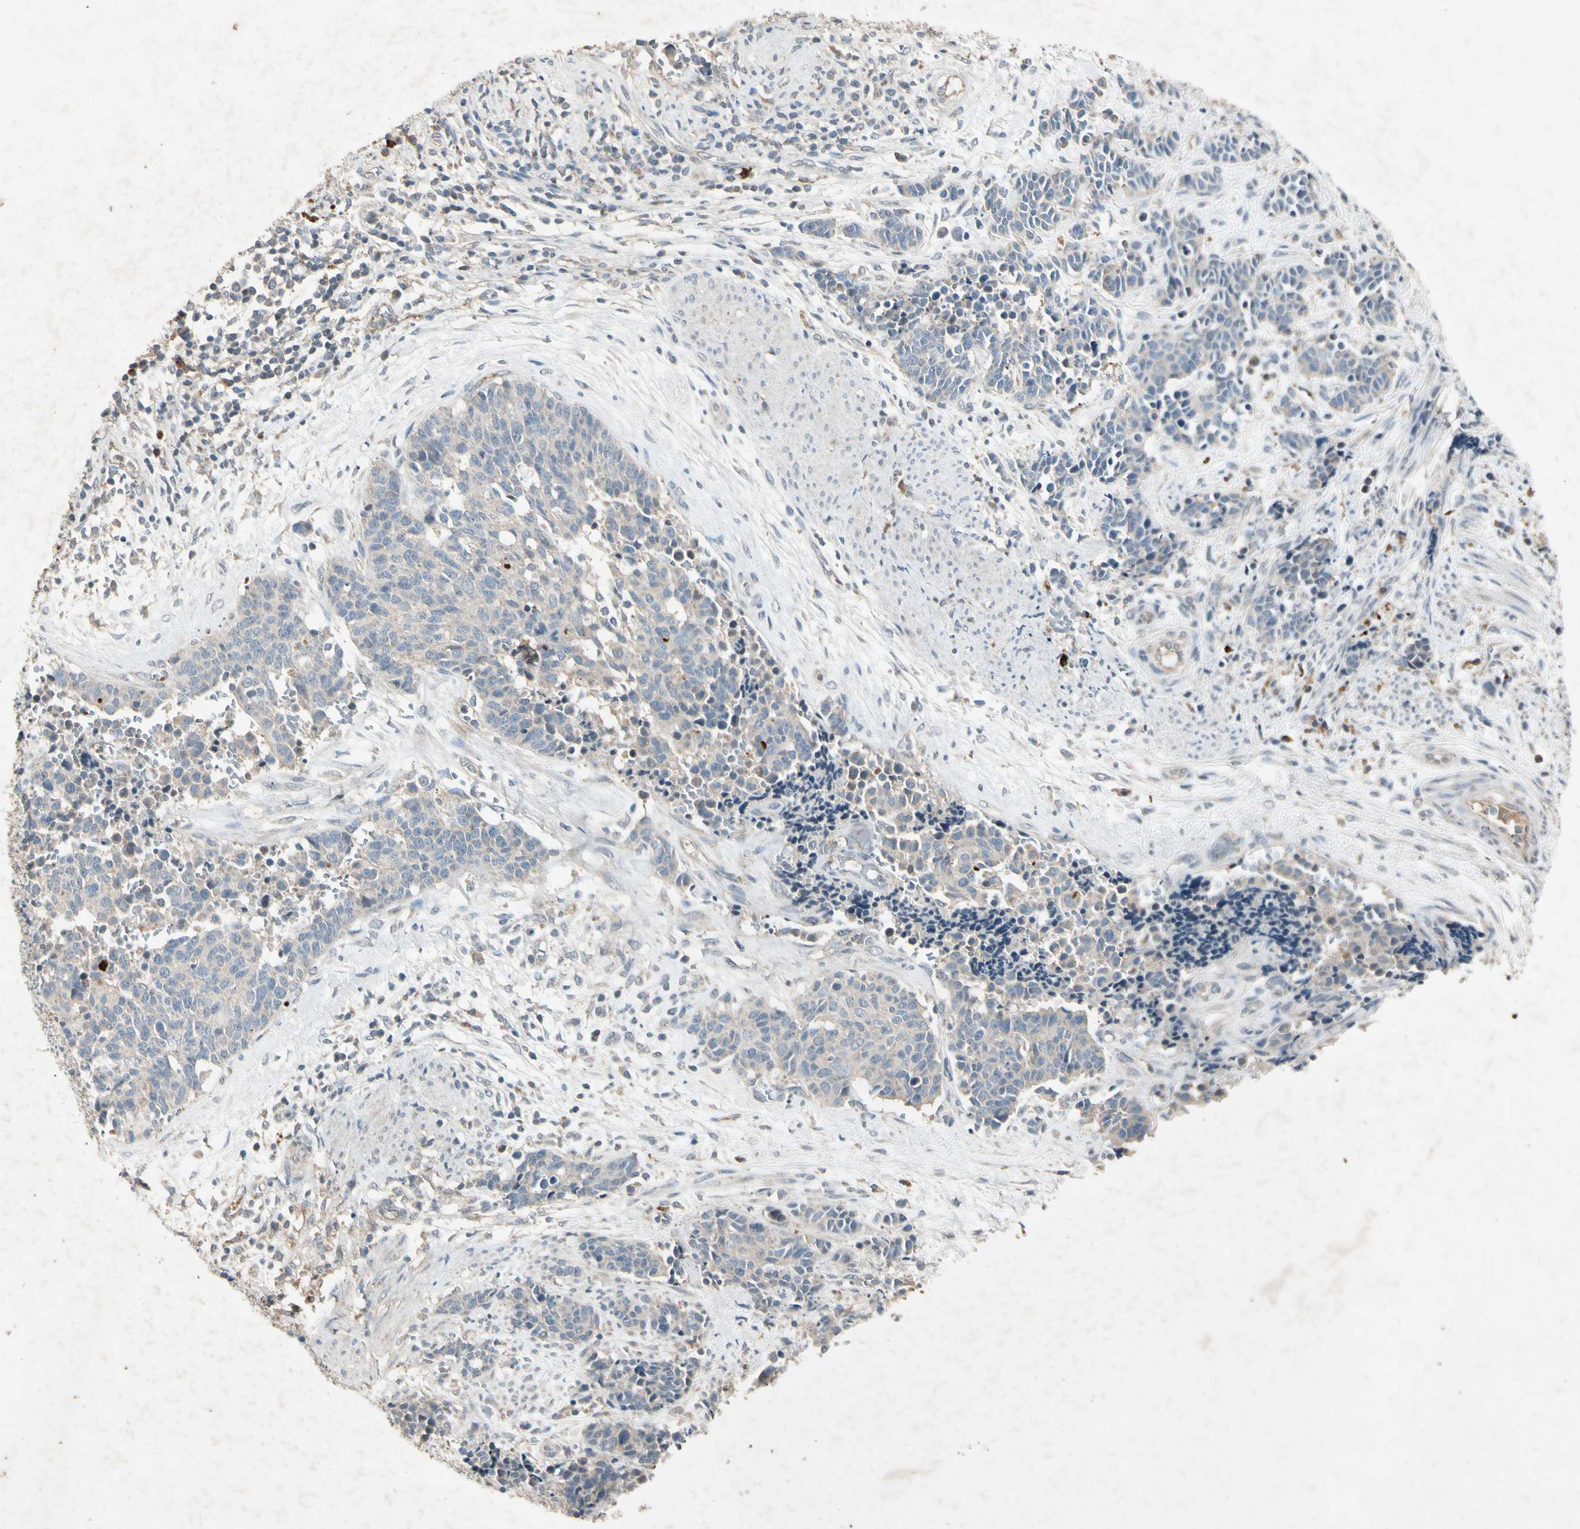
{"staining": {"intensity": "weak", "quantity": "<25%", "location": "cytoplasmic/membranous"}, "tissue": "cervical cancer", "cell_type": "Tumor cells", "image_type": "cancer", "snomed": [{"axis": "morphology", "description": "Squamous cell carcinoma, NOS"}, {"axis": "topography", "description": "Cervix"}], "caption": "Immunohistochemistry (IHC) of human squamous cell carcinoma (cervical) displays no expression in tumor cells. (Brightfield microscopy of DAB IHC at high magnification).", "gene": "GPLD1", "patient": {"sex": "female", "age": 35}}